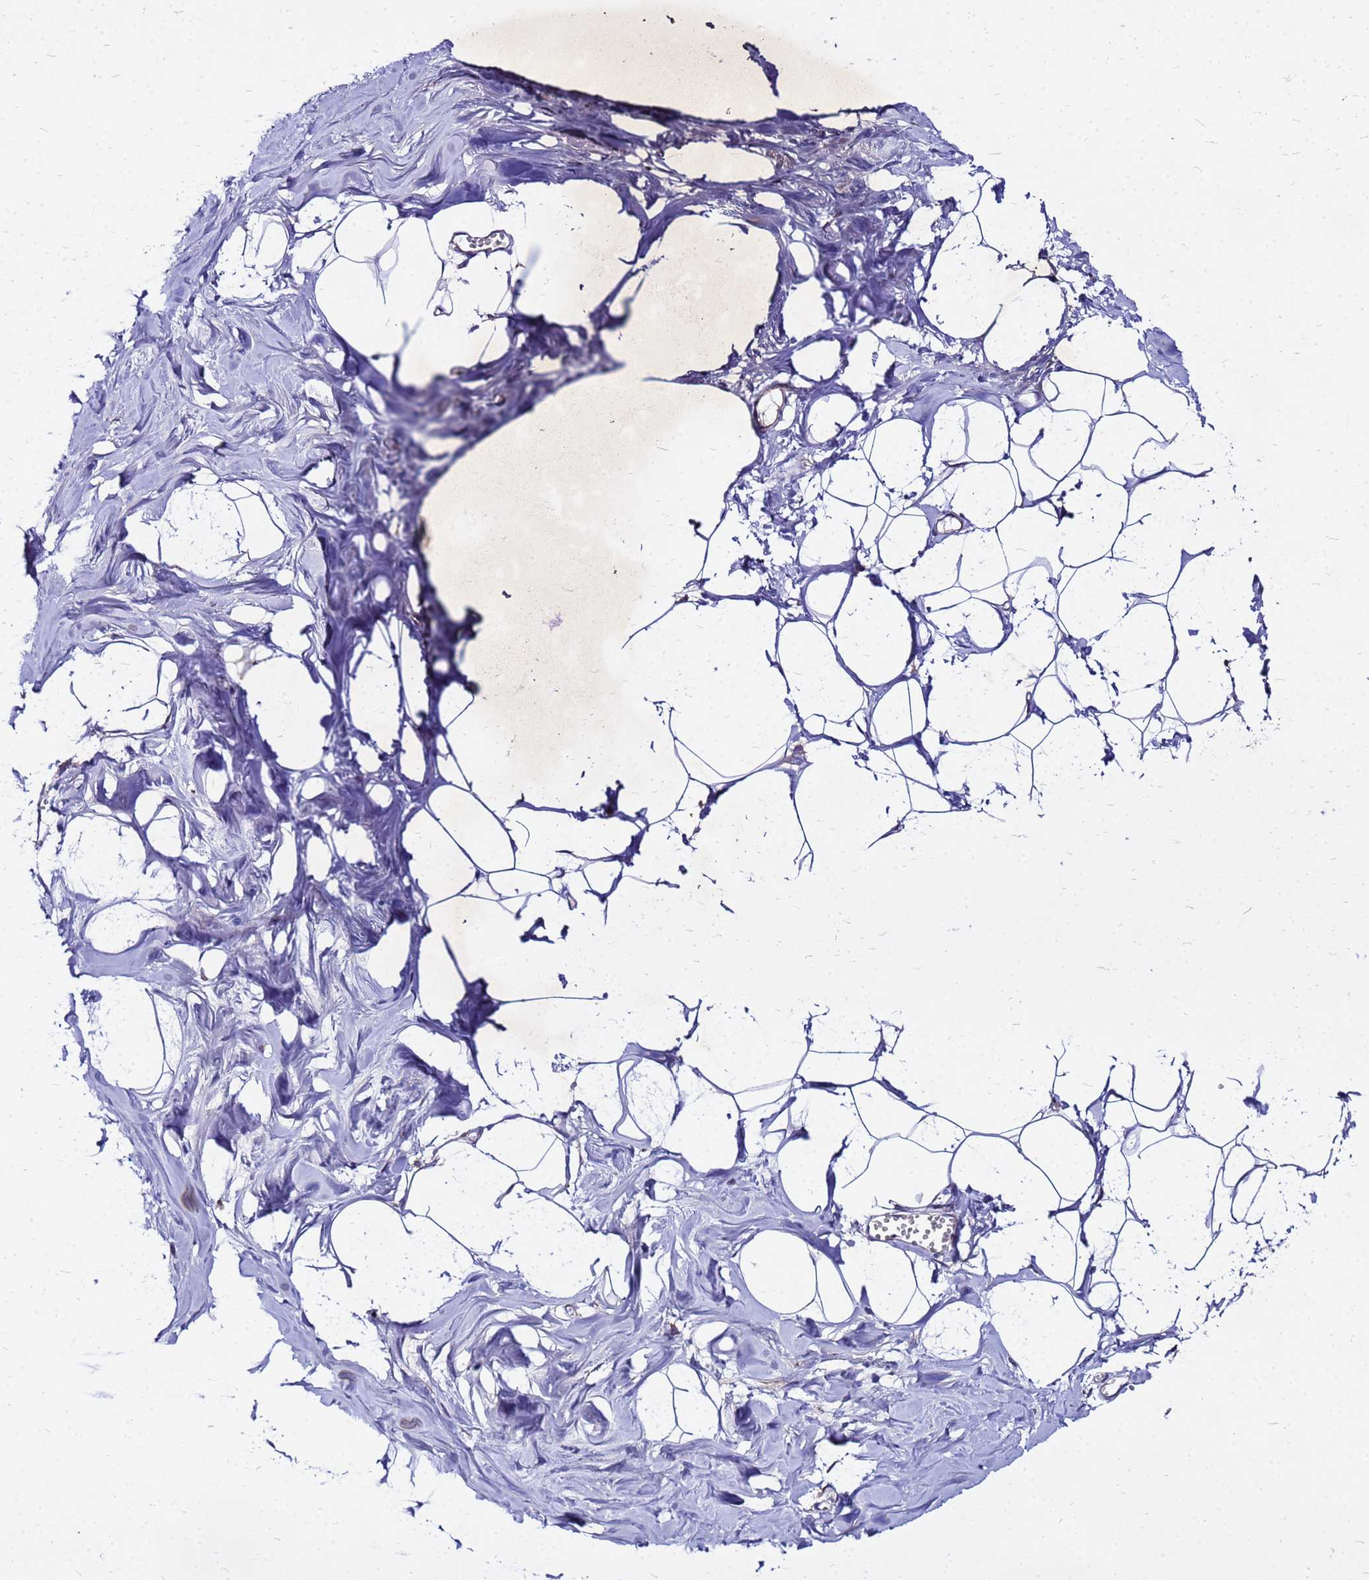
{"staining": {"intensity": "negative", "quantity": "none", "location": "none"}, "tissue": "breast", "cell_type": "Adipocytes", "image_type": "normal", "snomed": [{"axis": "morphology", "description": "Normal tissue, NOS"}, {"axis": "topography", "description": "Breast"}], "caption": "Immunohistochemical staining of benign breast reveals no significant staining in adipocytes. The staining was performed using DAB to visualize the protein expression in brown, while the nuclei were stained in blue with hematoxylin (Magnification: 20x).", "gene": "COX14", "patient": {"sex": "female", "age": 27}}